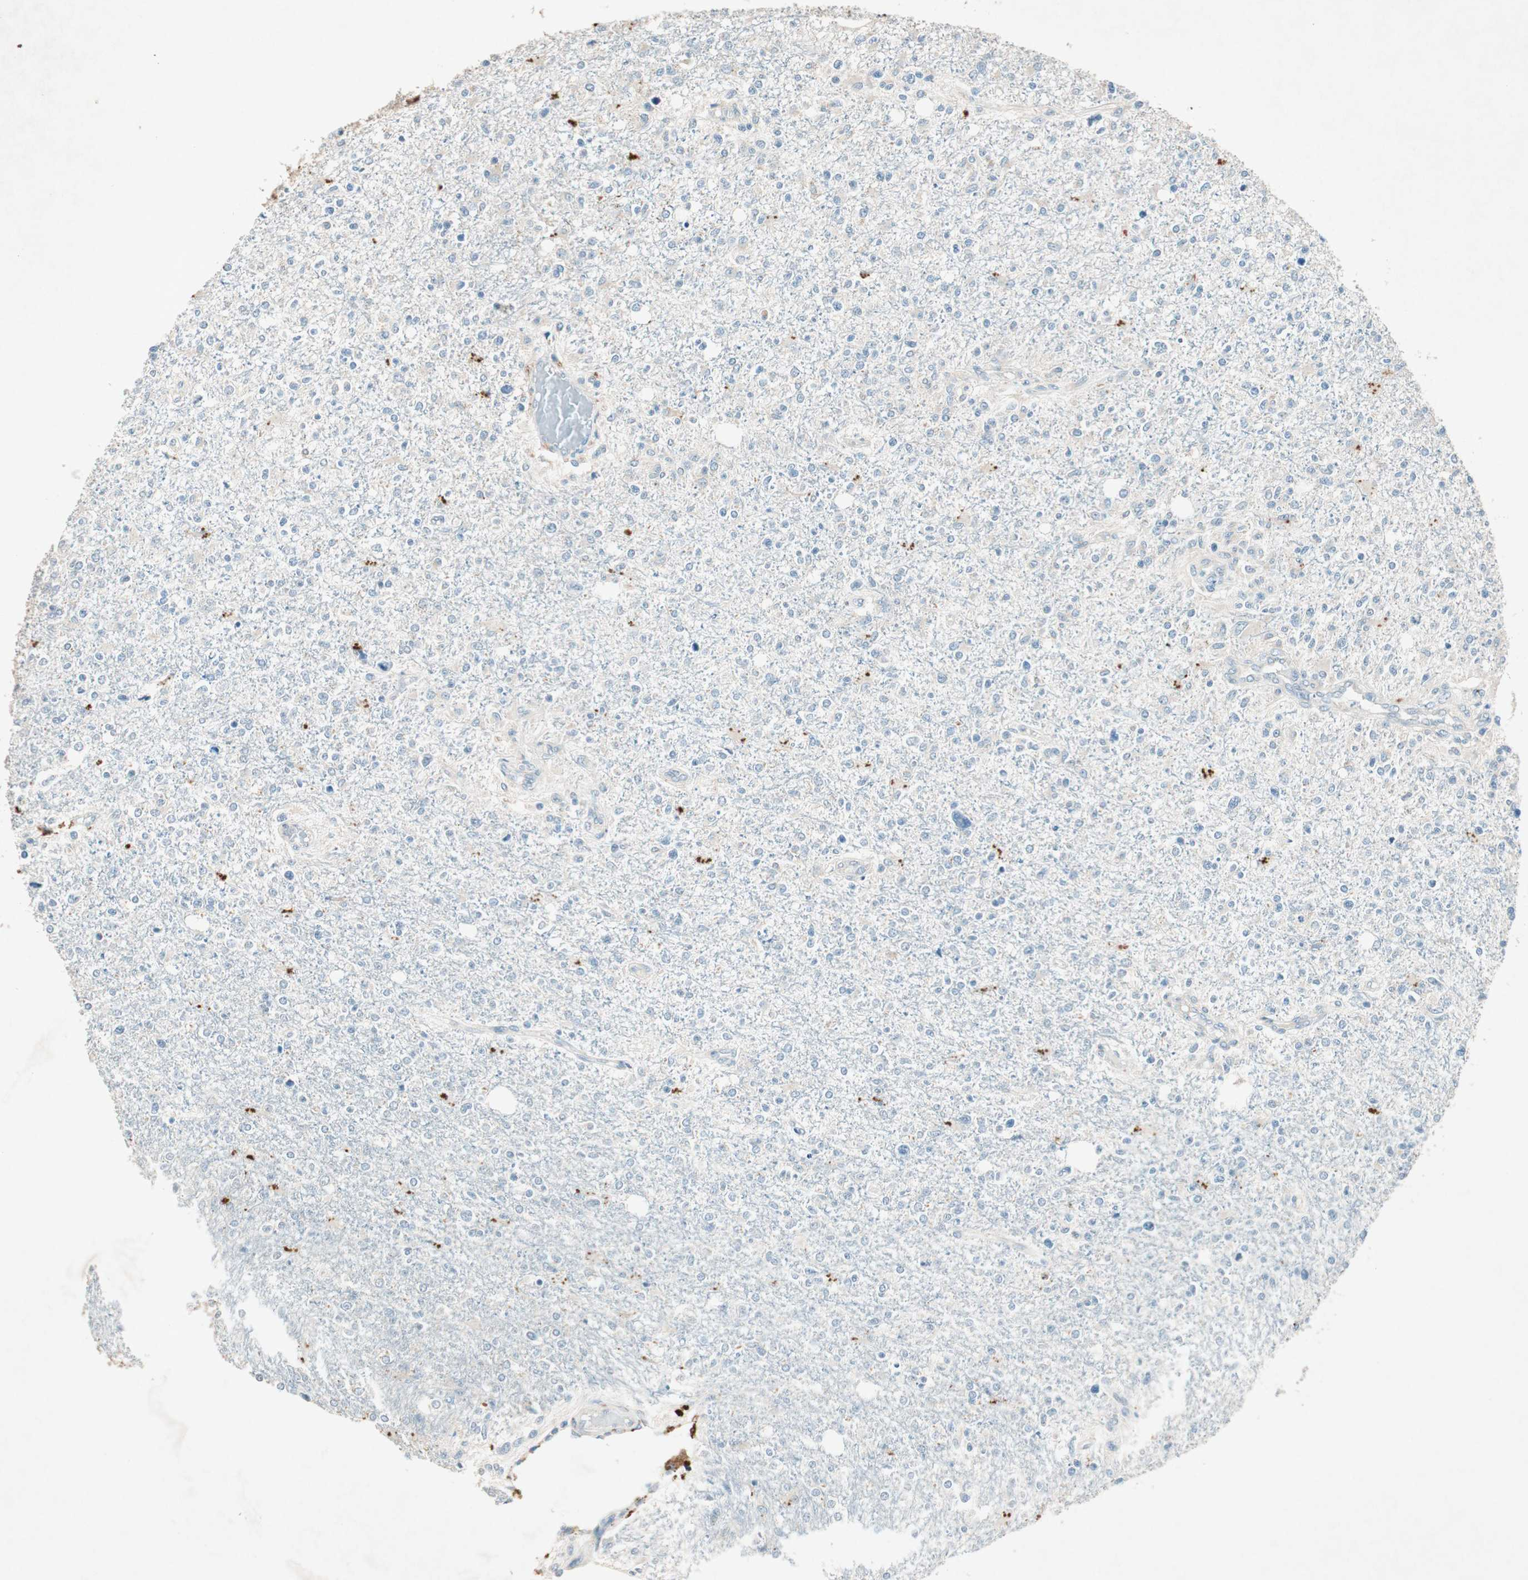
{"staining": {"intensity": "negative", "quantity": "none", "location": "none"}, "tissue": "glioma", "cell_type": "Tumor cells", "image_type": "cancer", "snomed": [{"axis": "morphology", "description": "Glioma, malignant, High grade"}, {"axis": "topography", "description": "Cerebral cortex"}], "caption": "Protein analysis of glioma demonstrates no significant staining in tumor cells.", "gene": "NKAIN1", "patient": {"sex": "male", "age": 76}}